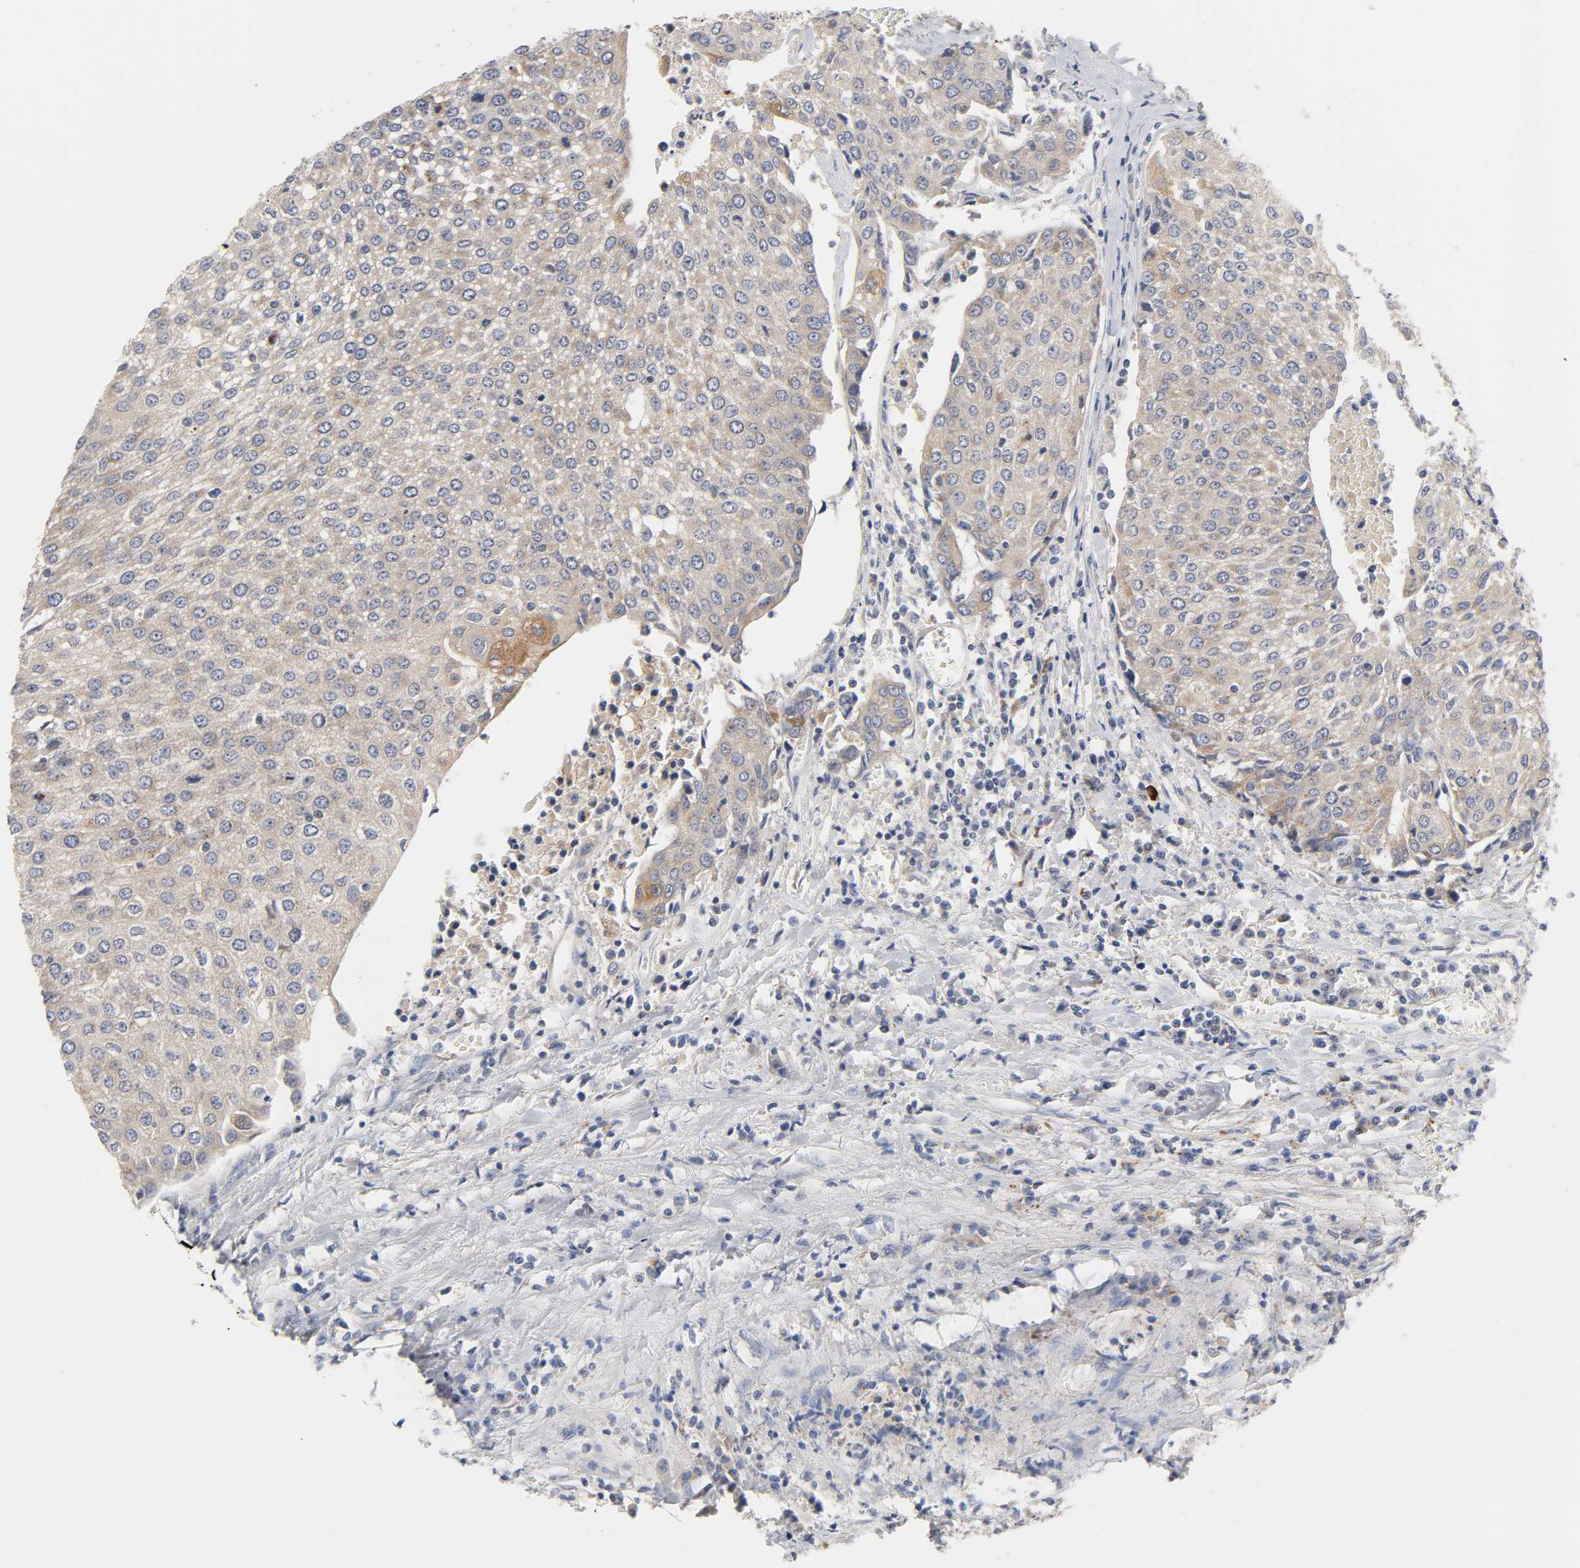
{"staining": {"intensity": "weak", "quantity": ">75%", "location": "cytoplasmic/membranous"}, "tissue": "urothelial cancer", "cell_type": "Tumor cells", "image_type": "cancer", "snomed": [{"axis": "morphology", "description": "Urothelial carcinoma, High grade"}, {"axis": "topography", "description": "Urinary bladder"}], "caption": "A brown stain labels weak cytoplasmic/membranous expression of a protein in human high-grade urothelial carcinoma tumor cells. (DAB IHC, brown staining for protein, blue staining for nuclei).", "gene": "C17orf75", "patient": {"sex": "female", "age": 85}}